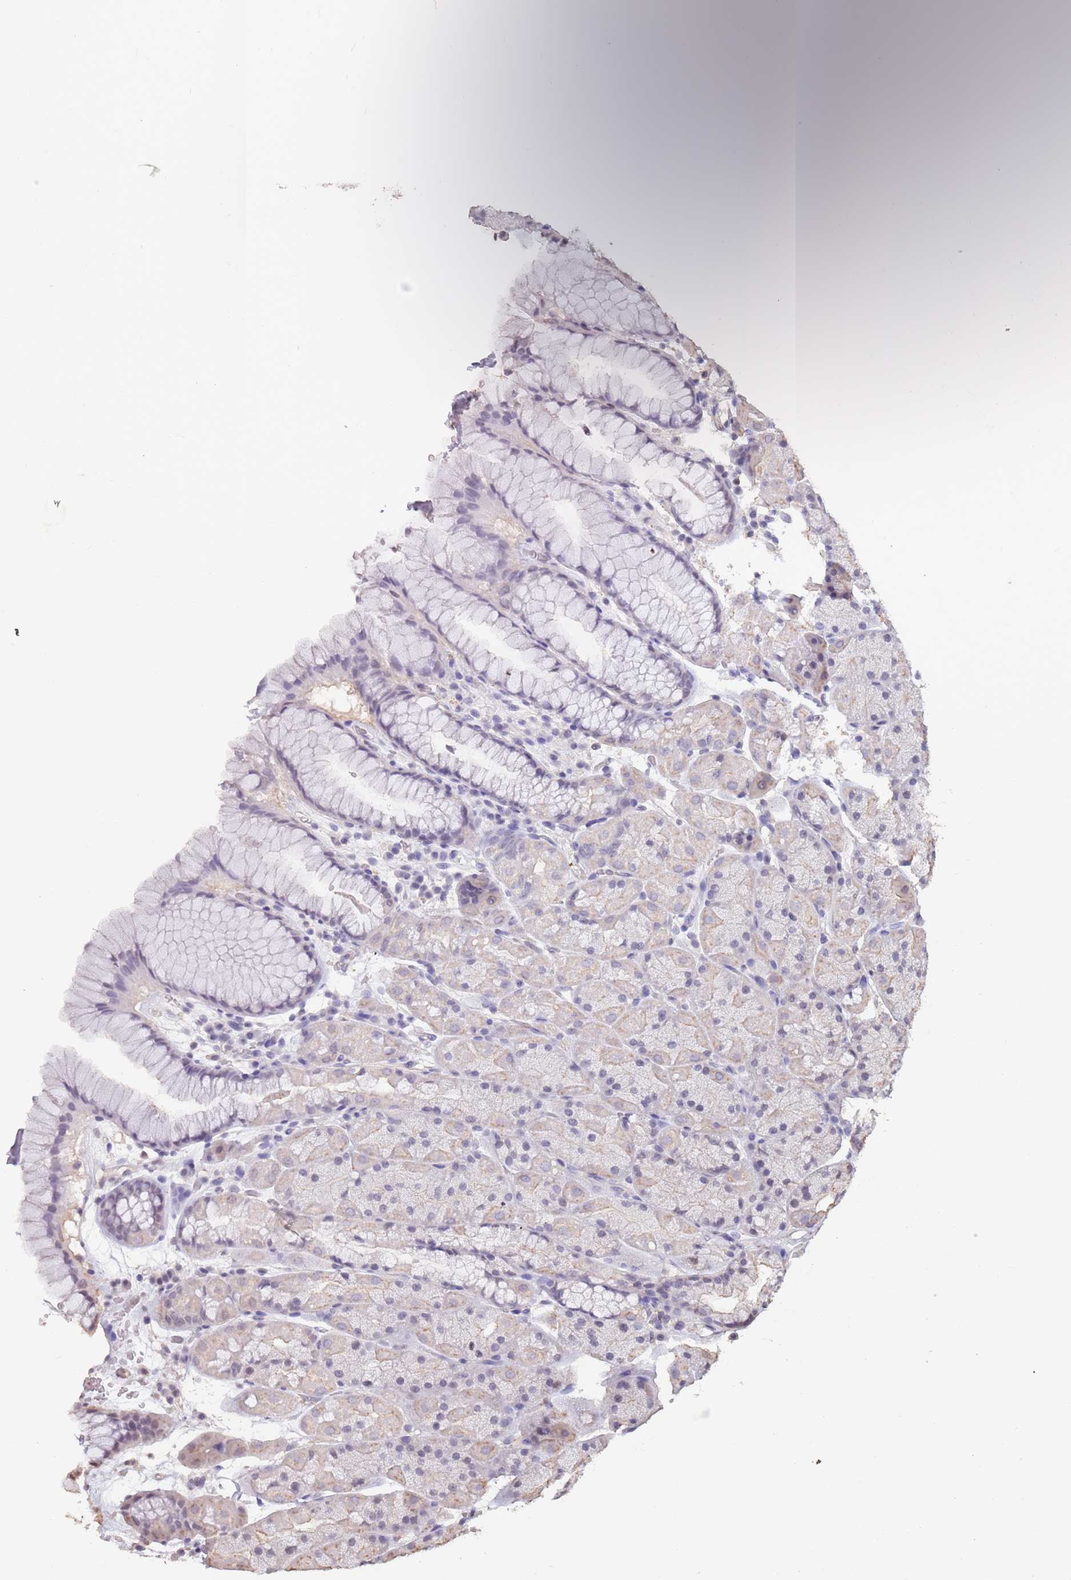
{"staining": {"intensity": "weak", "quantity": "<25%", "location": "cytoplasmic/membranous"}, "tissue": "stomach", "cell_type": "Glandular cells", "image_type": "normal", "snomed": [{"axis": "morphology", "description": "Normal tissue, NOS"}, {"axis": "topography", "description": "Stomach, upper"}, {"axis": "topography", "description": "Stomach, lower"}], "caption": "There is no significant positivity in glandular cells of stomach. (DAB (3,3'-diaminobenzidine) immunohistochemistry (IHC) visualized using brightfield microscopy, high magnification).", "gene": "SUN5", "patient": {"sex": "male", "age": 67}}